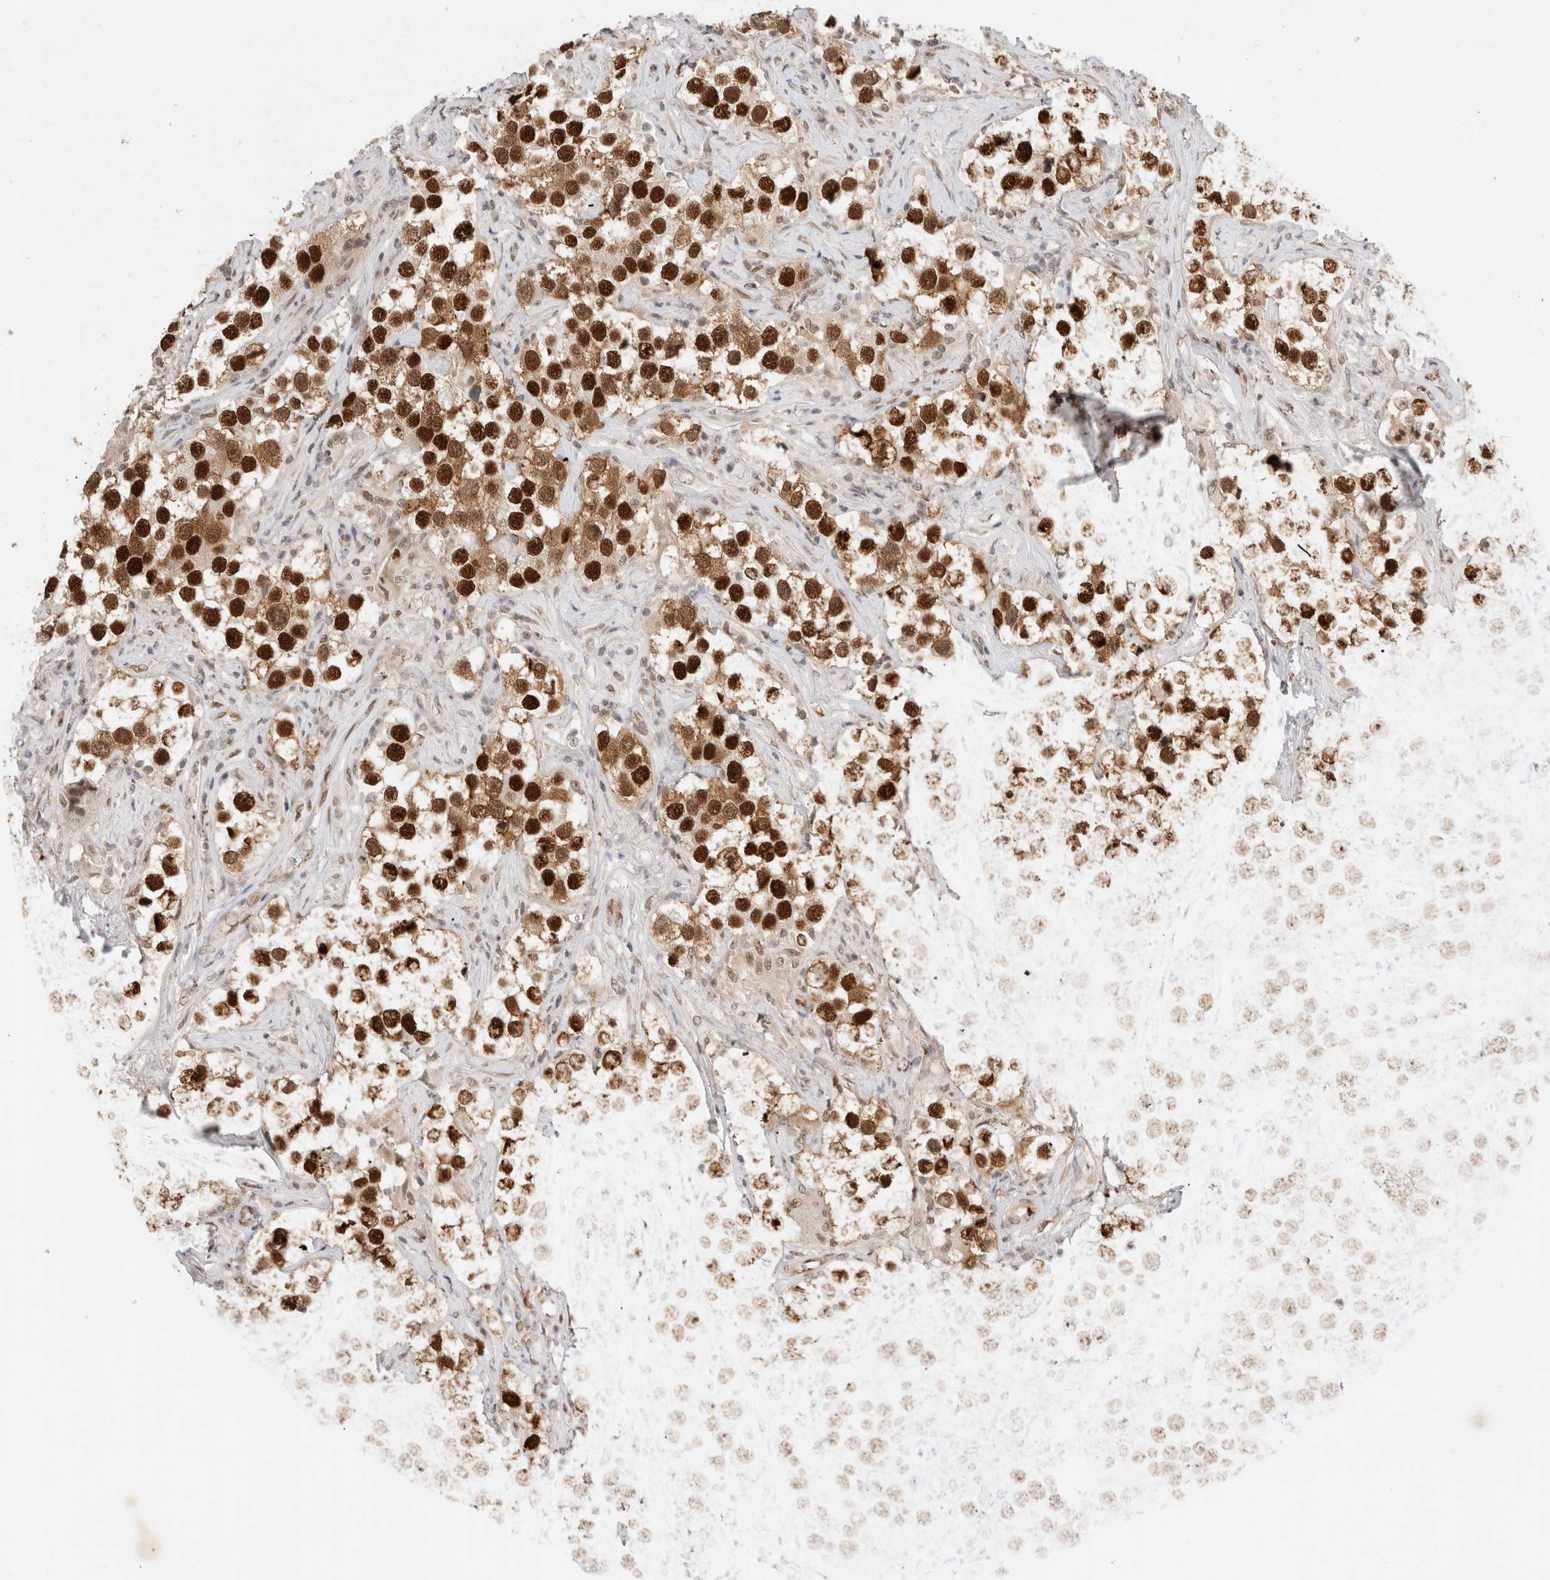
{"staining": {"intensity": "strong", "quantity": ">75%", "location": "nuclear"}, "tissue": "testis cancer", "cell_type": "Tumor cells", "image_type": "cancer", "snomed": [{"axis": "morphology", "description": "Seminoma, NOS"}, {"axis": "topography", "description": "Testis"}], "caption": "Testis seminoma tissue displays strong nuclear positivity in approximately >75% of tumor cells Nuclei are stained in blue.", "gene": "GTF2I", "patient": {"sex": "male", "age": 49}}